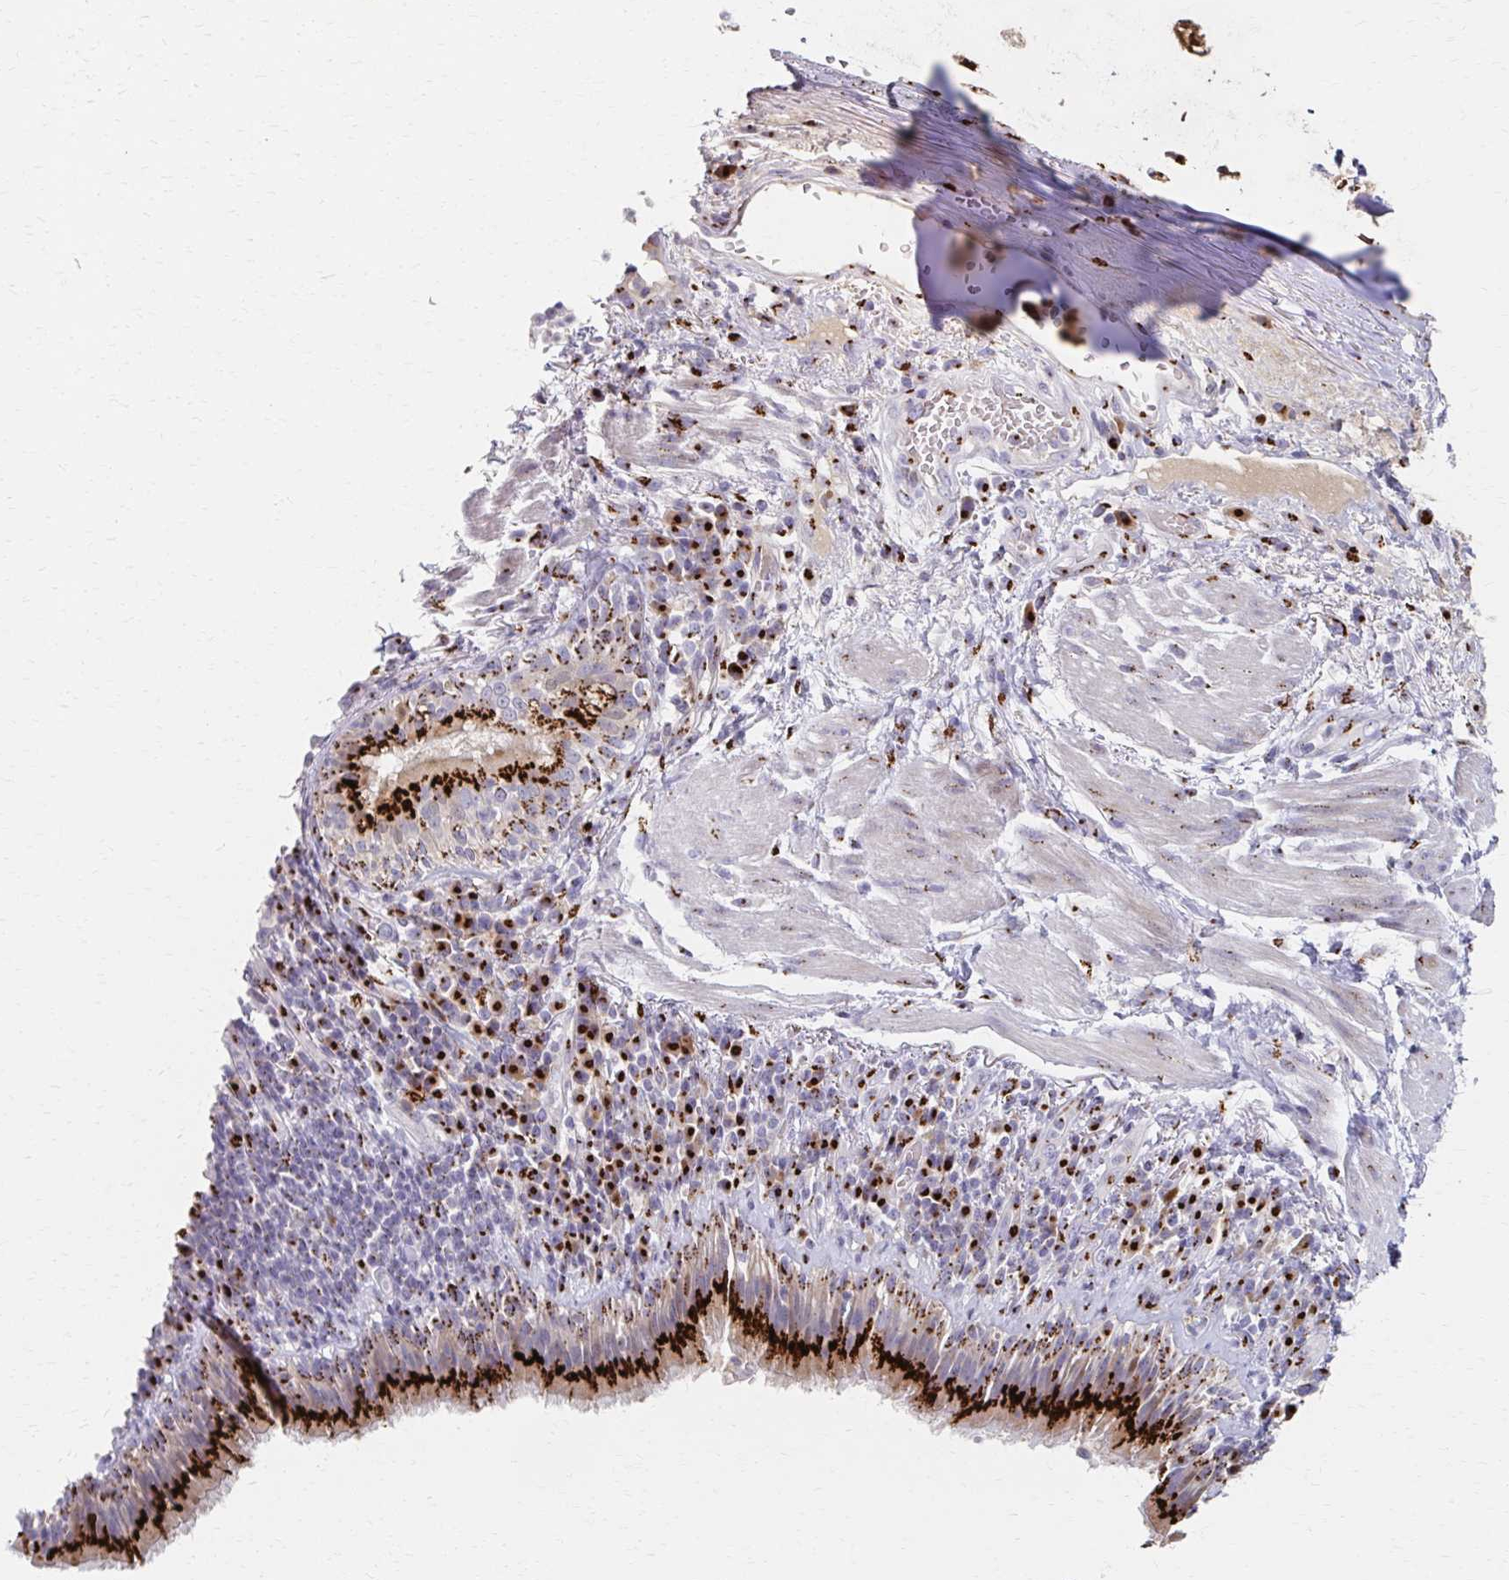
{"staining": {"intensity": "strong", "quantity": ">75%", "location": "cytoplasmic/membranous"}, "tissue": "bronchus", "cell_type": "Respiratory epithelial cells", "image_type": "normal", "snomed": [{"axis": "morphology", "description": "Normal tissue, NOS"}, {"axis": "topography", "description": "Cartilage tissue"}, {"axis": "topography", "description": "Bronchus"}], "caption": "Immunohistochemistry (IHC) of unremarkable bronchus displays high levels of strong cytoplasmic/membranous expression in approximately >75% of respiratory epithelial cells.", "gene": "ENSG00000254692", "patient": {"sex": "male", "age": 56}}